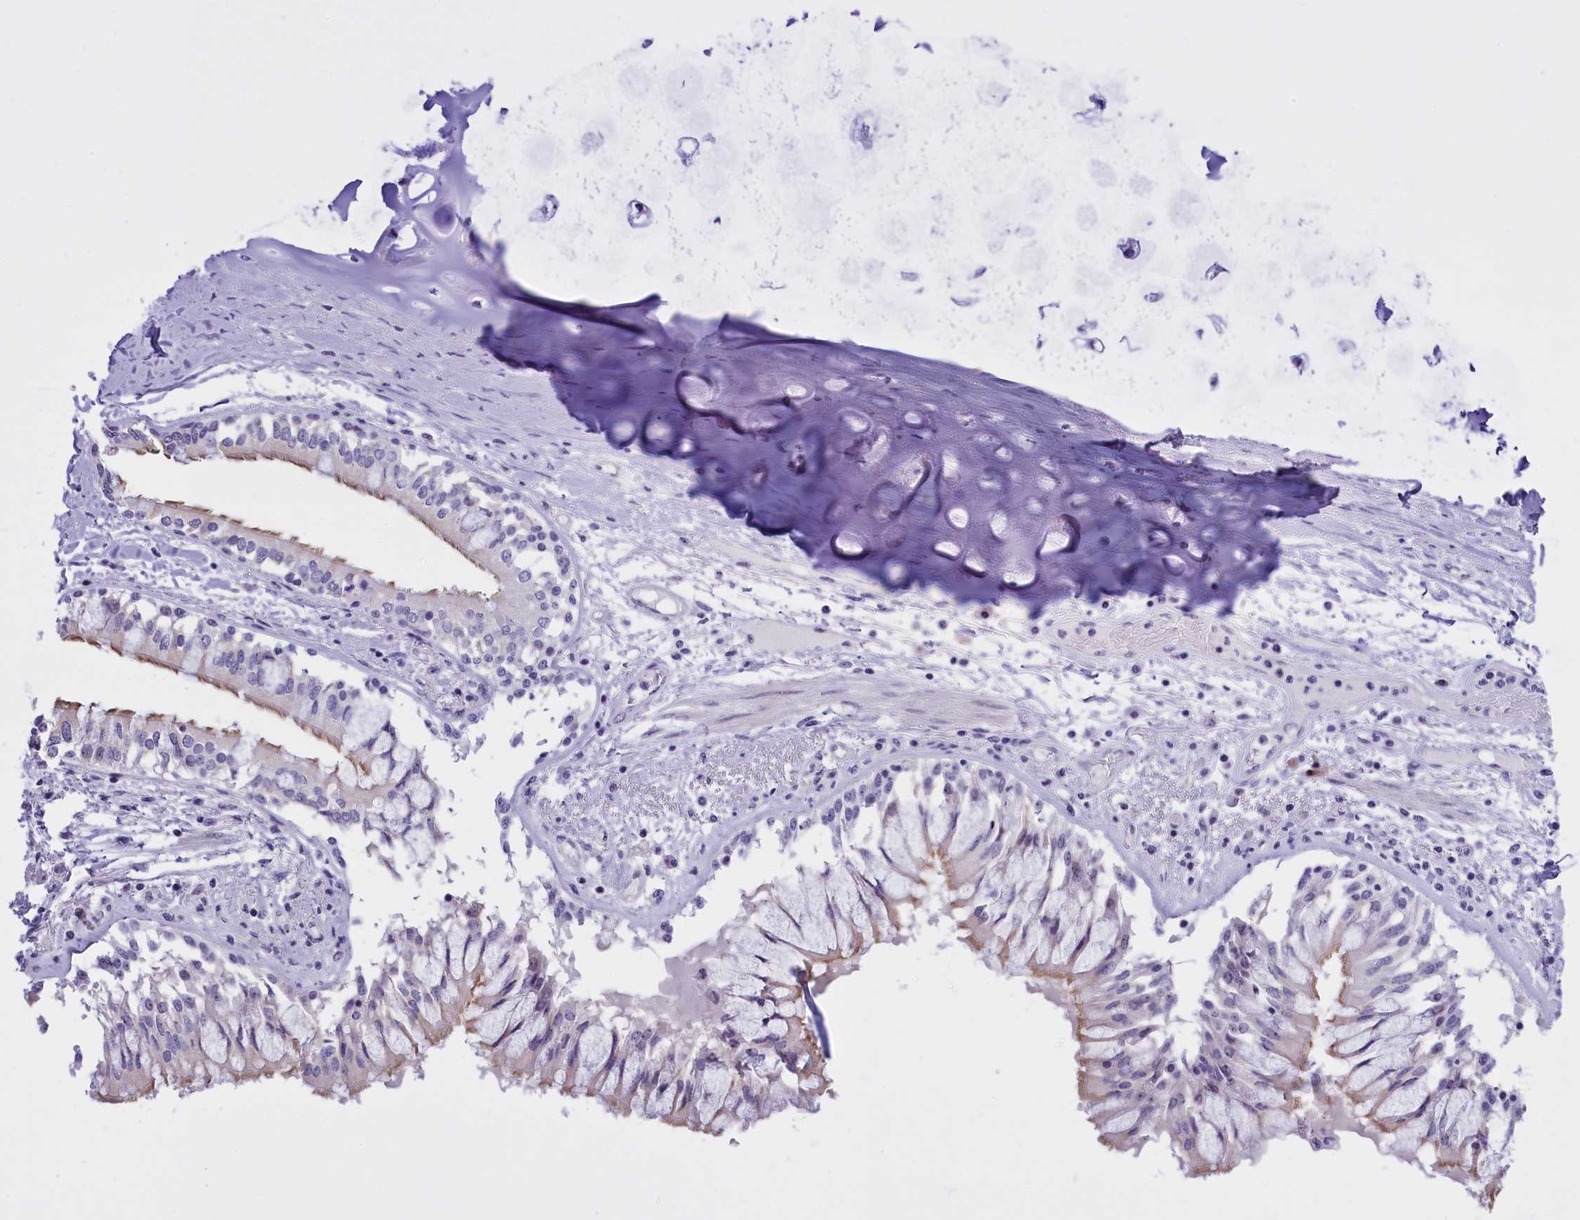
{"staining": {"intensity": "weak", "quantity": "<25%", "location": "nuclear"}, "tissue": "adipose tissue", "cell_type": "Adipocytes", "image_type": "normal", "snomed": [{"axis": "morphology", "description": "Normal tissue, NOS"}, {"axis": "topography", "description": "Cartilage tissue"}, {"axis": "topography", "description": "Bronchus"}, {"axis": "topography", "description": "Lung"}, {"axis": "topography", "description": "Peripheral nerve tissue"}], "caption": "A high-resolution histopathology image shows immunohistochemistry staining of benign adipose tissue, which reveals no significant expression in adipocytes. The staining was performed using DAB (3,3'-diaminobenzidine) to visualize the protein expression in brown, while the nuclei were stained in blue with hematoxylin (Magnification: 20x).", "gene": "TBL3", "patient": {"sex": "female", "age": 49}}